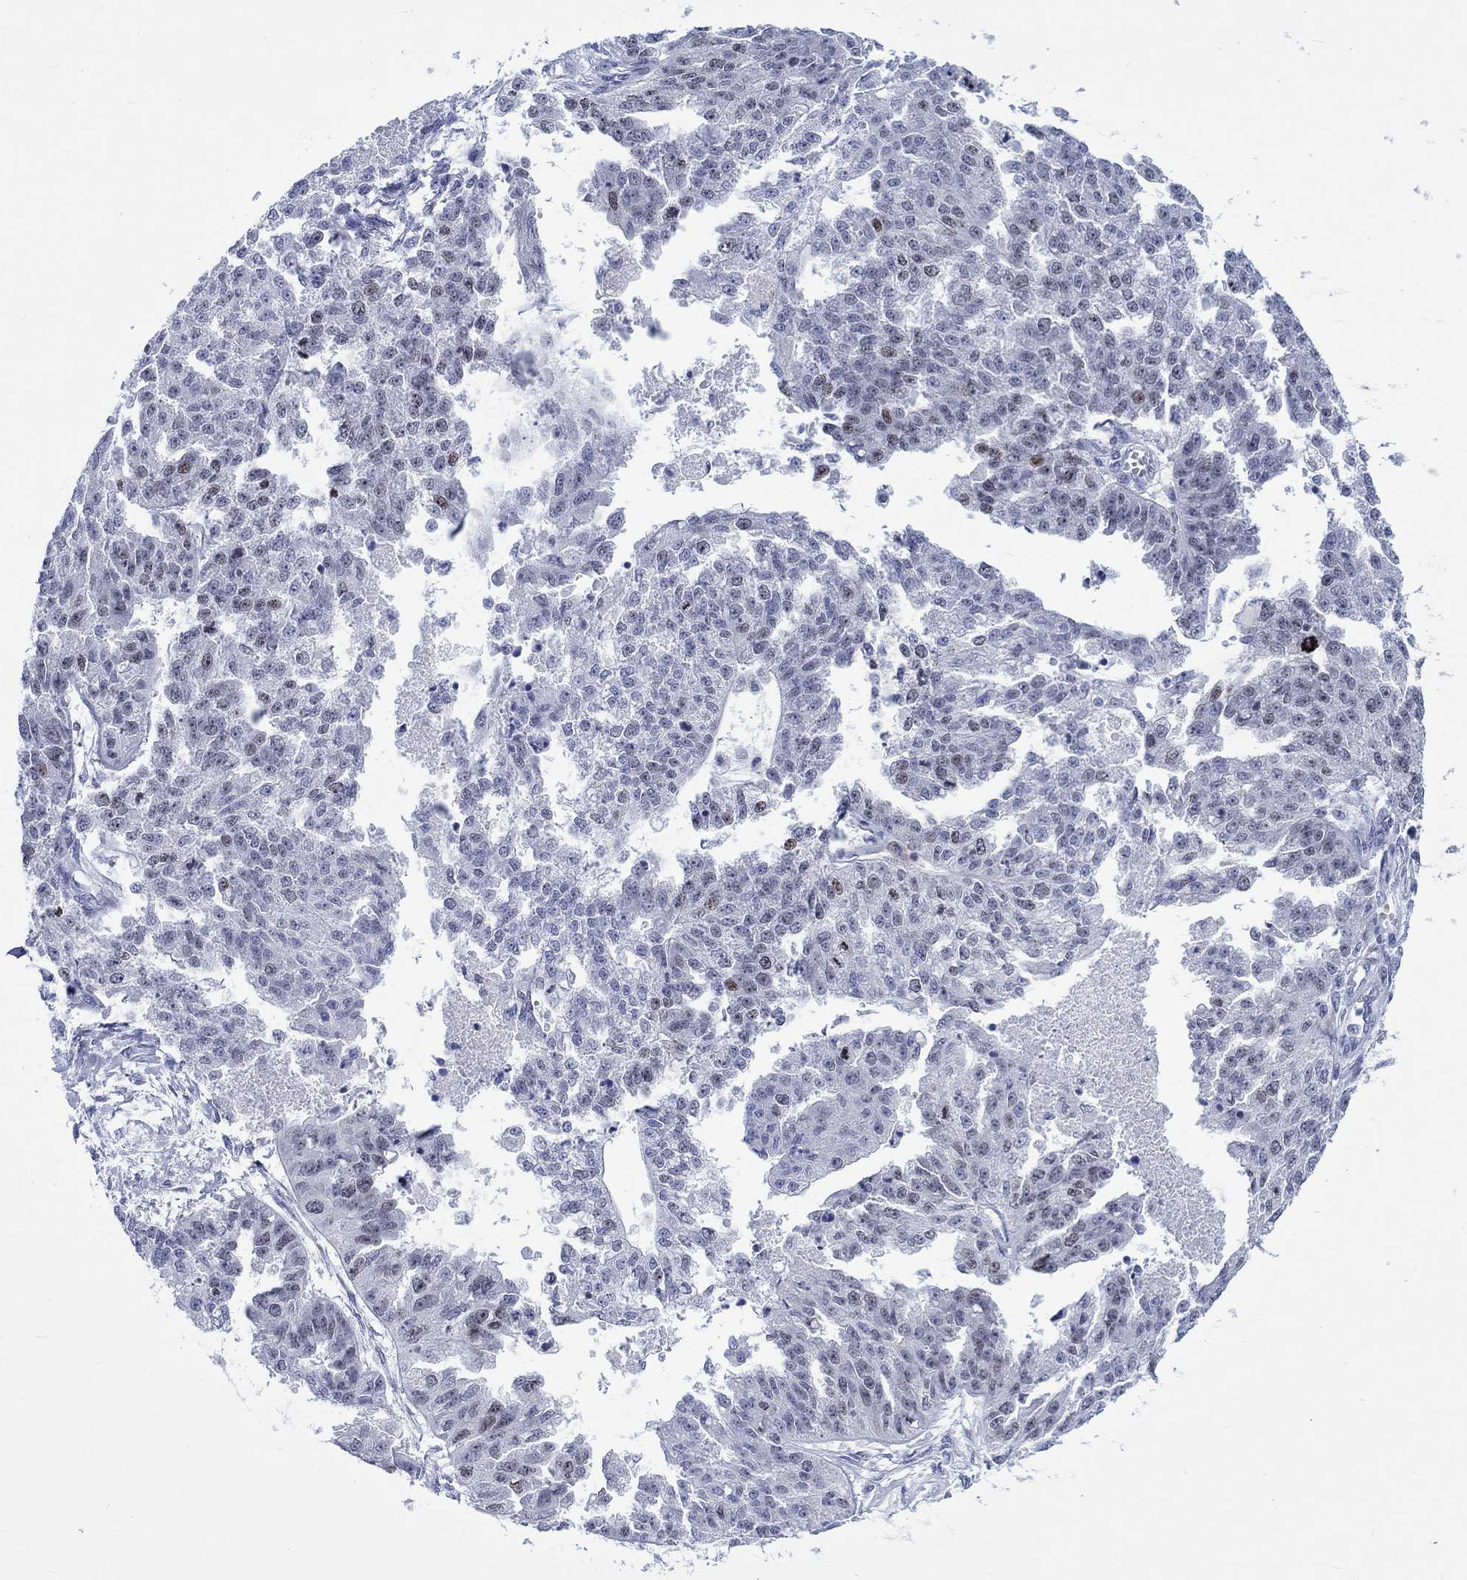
{"staining": {"intensity": "moderate", "quantity": "<25%", "location": "nuclear"}, "tissue": "ovarian cancer", "cell_type": "Tumor cells", "image_type": "cancer", "snomed": [{"axis": "morphology", "description": "Cystadenocarcinoma, serous, NOS"}, {"axis": "topography", "description": "Ovary"}], "caption": "Tumor cells demonstrate moderate nuclear staining in about <25% of cells in ovarian cancer (serous cystadenocarcinoma). Nuclei are stained in blue.", "gene": "CDCA2", "patient": {"sex": "female", "age": 58}}